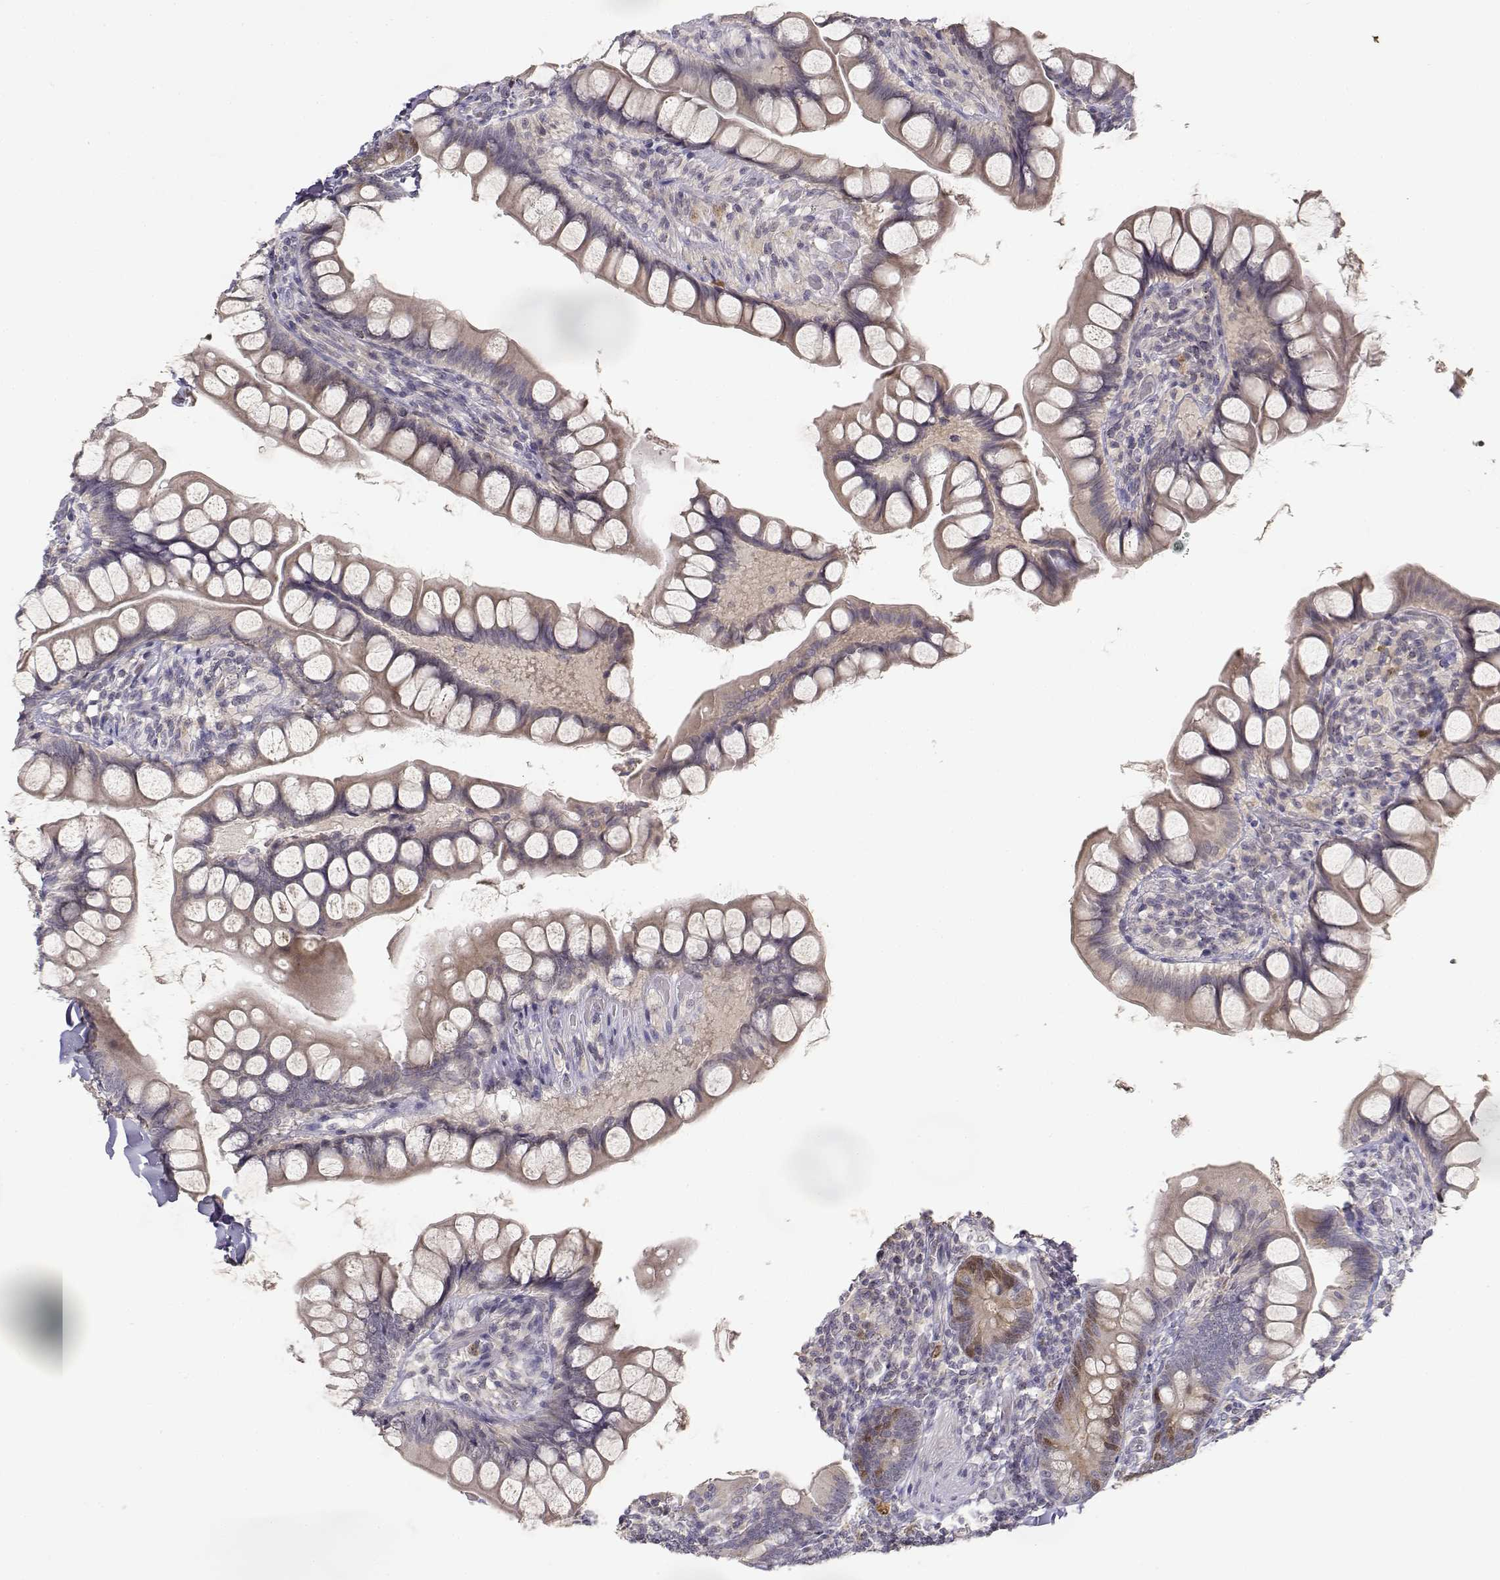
{"staining": {"intensity": "moderate", "quantity": "<25%", "location": "nuclear"}, "tissue": "small intestine", "cell_type": "Glandular cells", "image_type": "normal", "snomed": [{"axis": "morphology", "description": "Normal tissue, NOS"}, {"axis": "topography", "description": "Small intestine"}], "caption": "IHC photomicrograph of unremarkable small intestine: small intestine stained using immunohistochemistry demonstrates low levels of moderate protein expression localized specifically in the nuclear of glandular cells, appearing as a nuclear brown color.", "gene": "RAD51", "patient": {"sex": "male", "age": 70}}